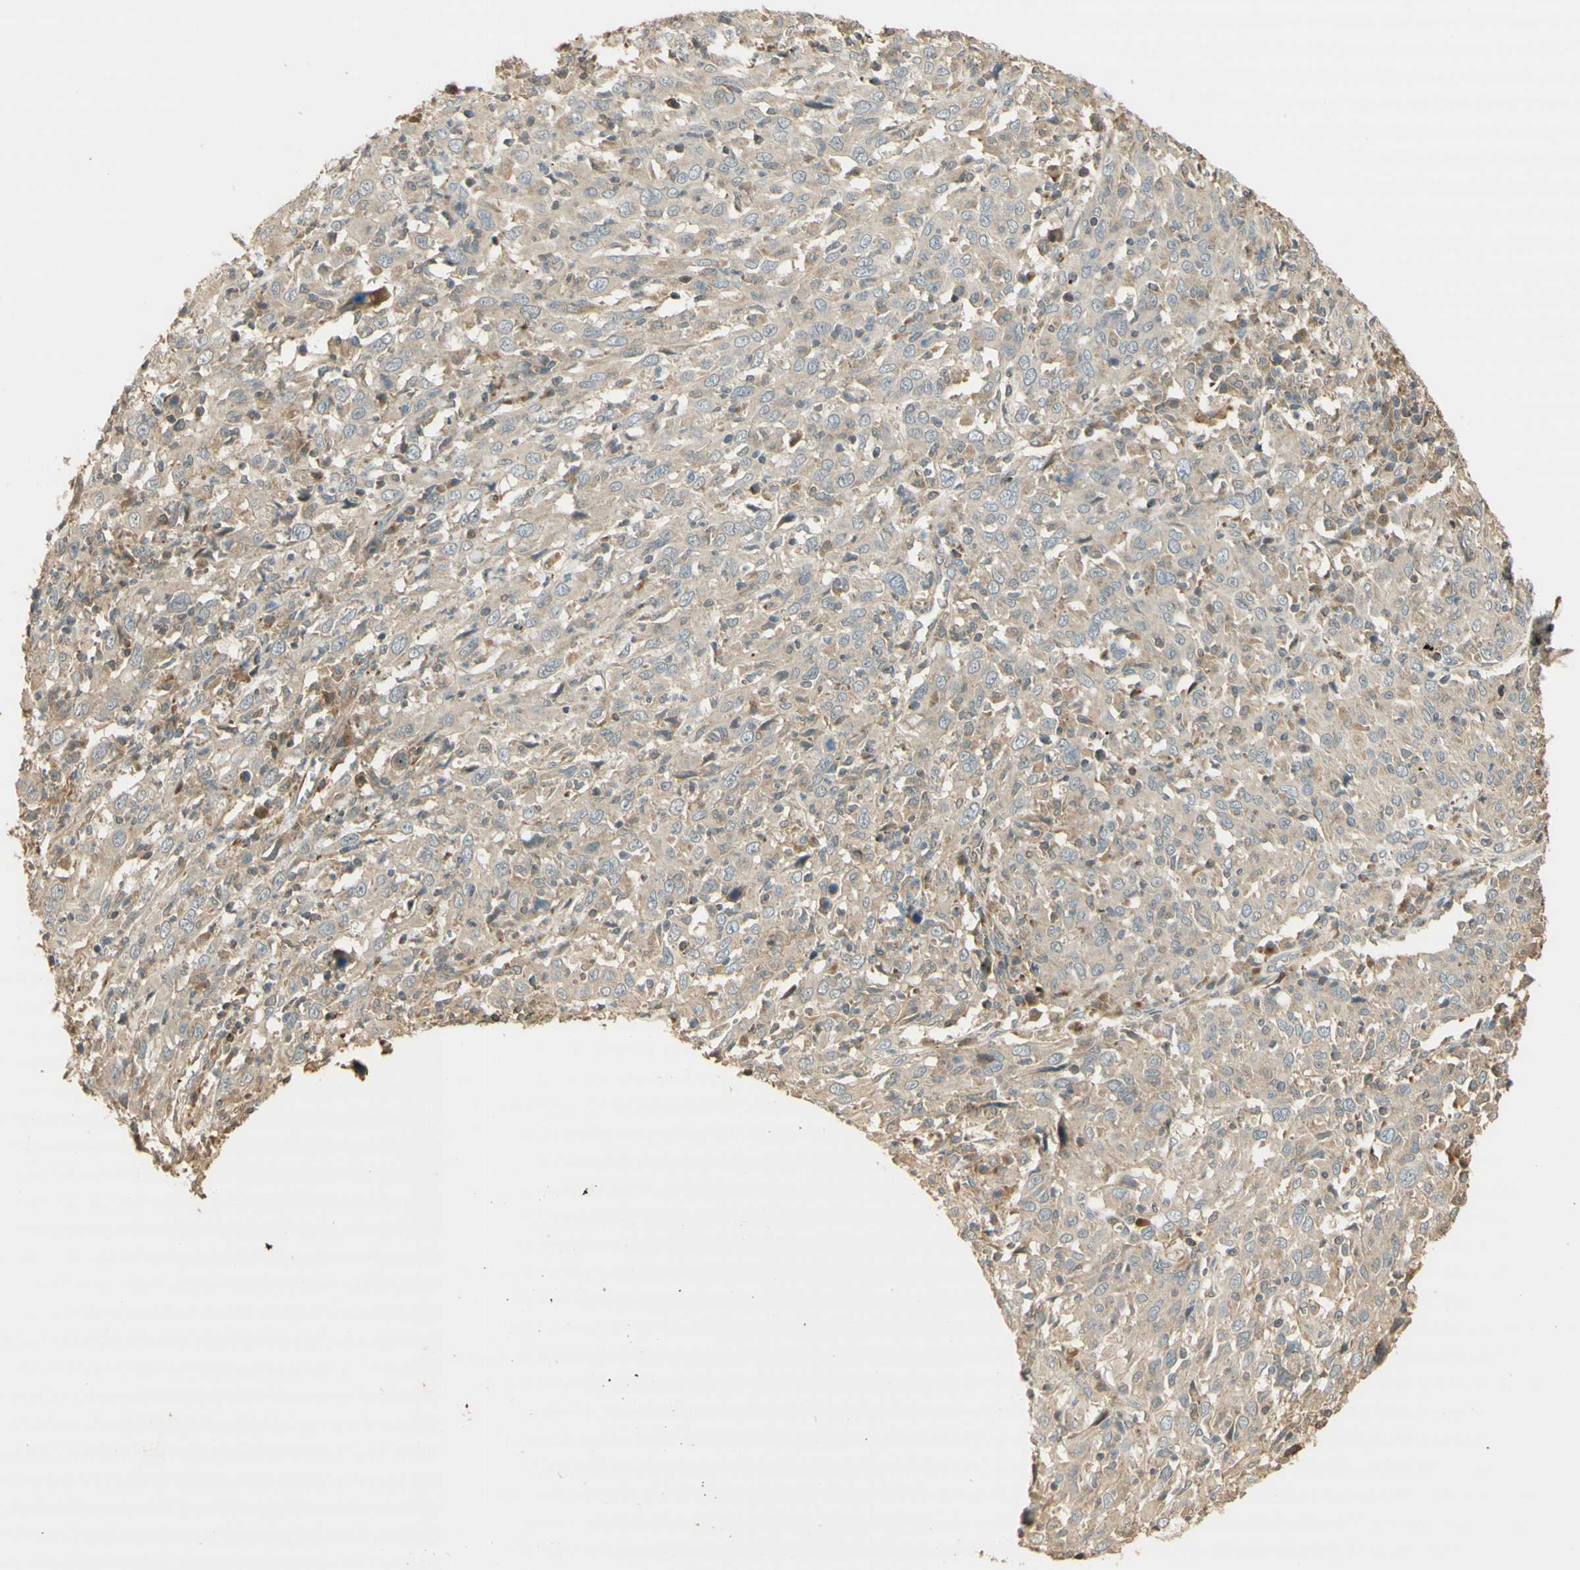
{"staining": {"intensity": "weak", "quantity": ">75%", "location": "cytoplasmic/membranous"}, "tissue": "cervical cancer", "cell_type": "Tumor cells", "image_type": "cancer", "snomed": [{"axis": "morphology", "description": "Squamous cell carcinoma, NOS"}, {"axis": "topography", "description": "Cervix"}], "caption": "High-magnification brightfield microscopy of cervical cancer (squamous cell carcinoma) stained with DAB (brown) and counterstained with hematoxylin (blue). tumor cells exhibit weak cytoplasmic/membranous expression is appreciated in approximately>75% of cells.", "gene": "AGER", "patient": {"sex": "female", "age": 46}}